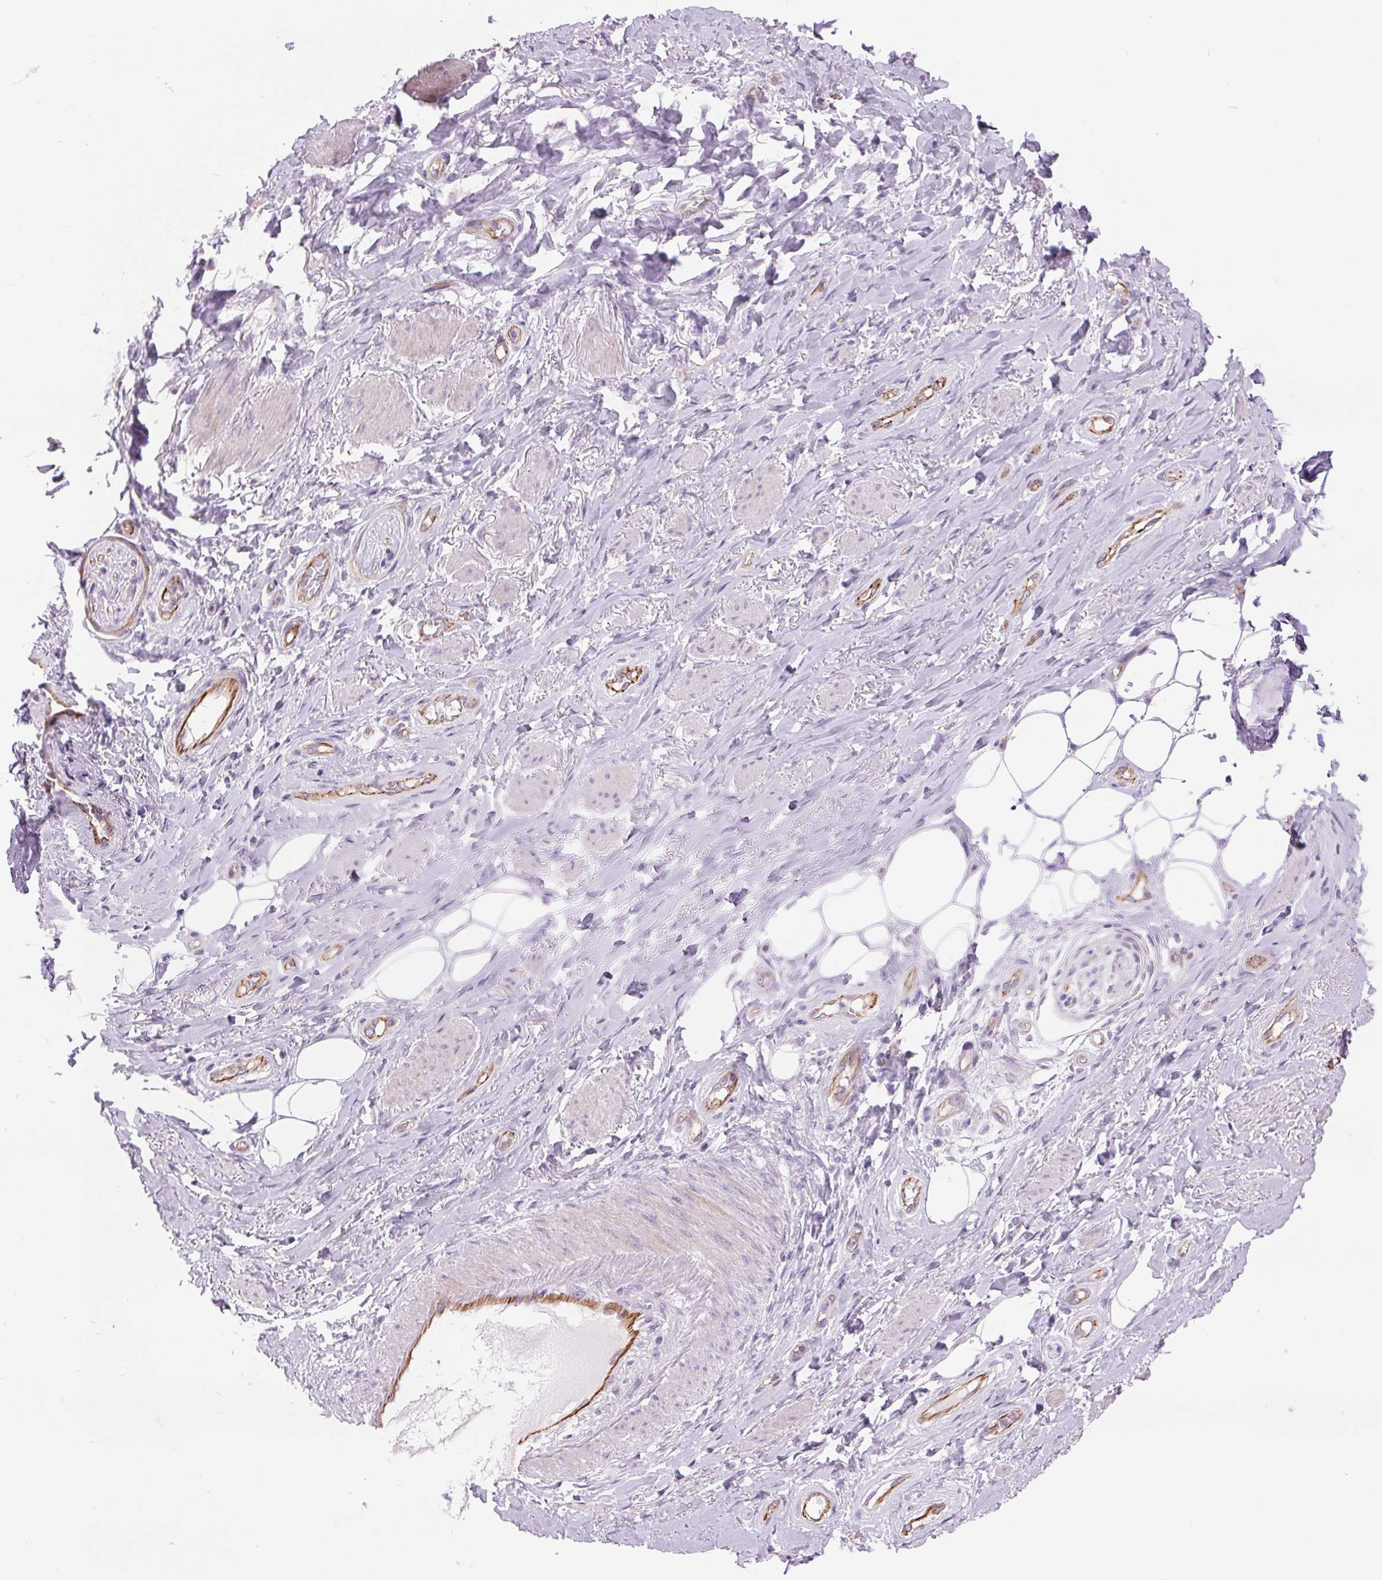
{"staining": {"intensity": "negative", "quantity": "none", "location": "none"}, "tissue": "adipose tissue", "cell_type": "Adipocytes", "image_type": "normal", "snomed": [{"axis": "morphology", "description": "Normal tissue, NOS"}, {"axis": "topography", "description": "Anal"}, {"axis": "topography", "description": "Peripheral nerve tissue"}], "caption": "A high-resolution image shows IHC staining of unremarkable adipose tissue, which demonstrates no significant positivity in adipocytes.", "gene": "DIXDC1", "patient": {"sex": "male", "age": 53}}